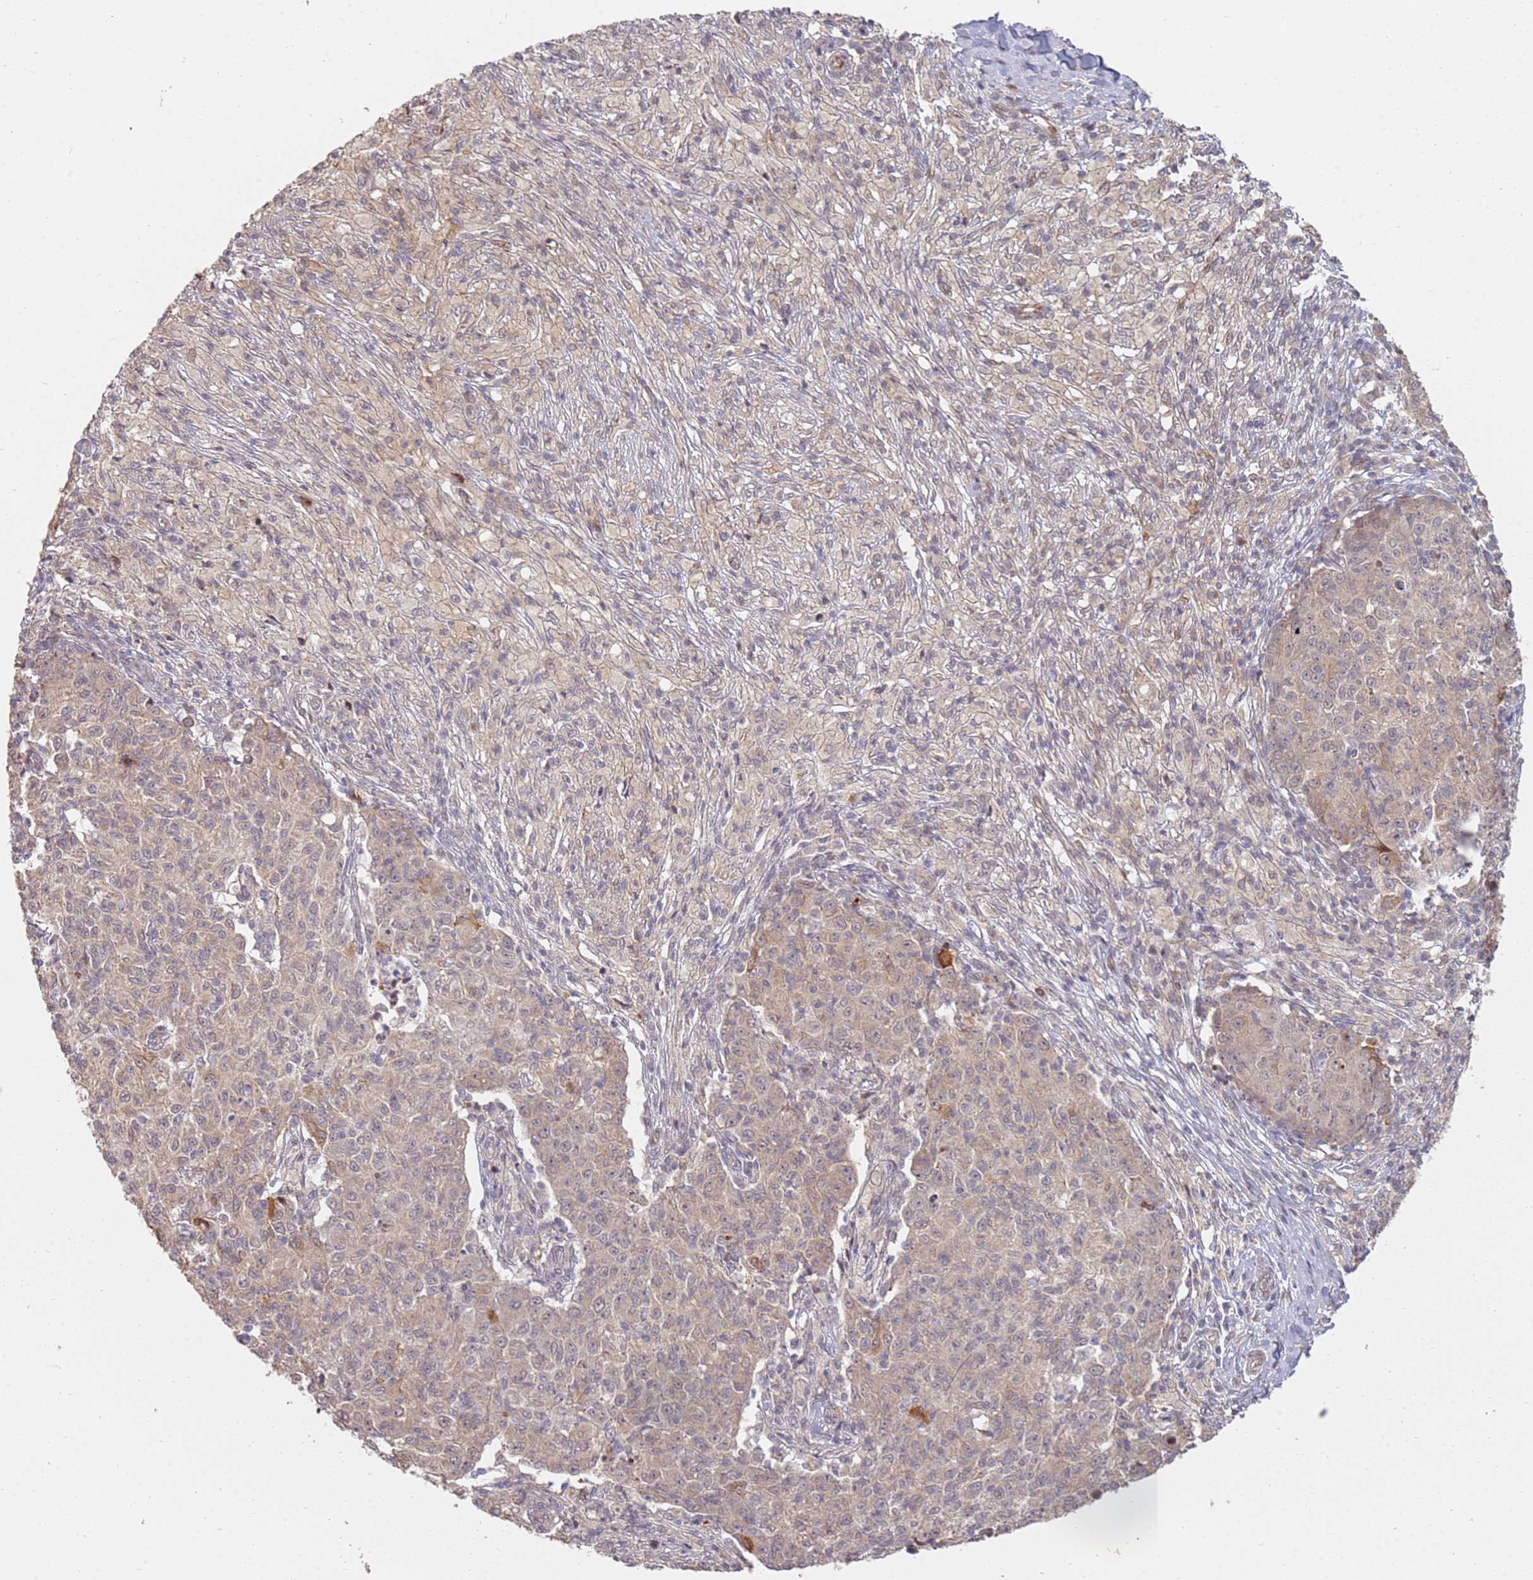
{"staining": {"intensity": "weak", "quantity": "<25%", "location": "cytoplasmic/membranous"}, "tissue": "ovarian cancer", "cell_type": "Tumor cells", "image_type": "cancer", "snomed": [{"axis": "morphology", "description": "Carcinoma, endometroid"}, {"axis": "topography", "description": "Ovary"}], "caption": "Ovarian cancer (endometroid carcinoma) was stained to show a protein in brown. There is no significant staining in tumor cells.", "gene": "MPEG1", "patient": {"sex": "female", "age": 42}}